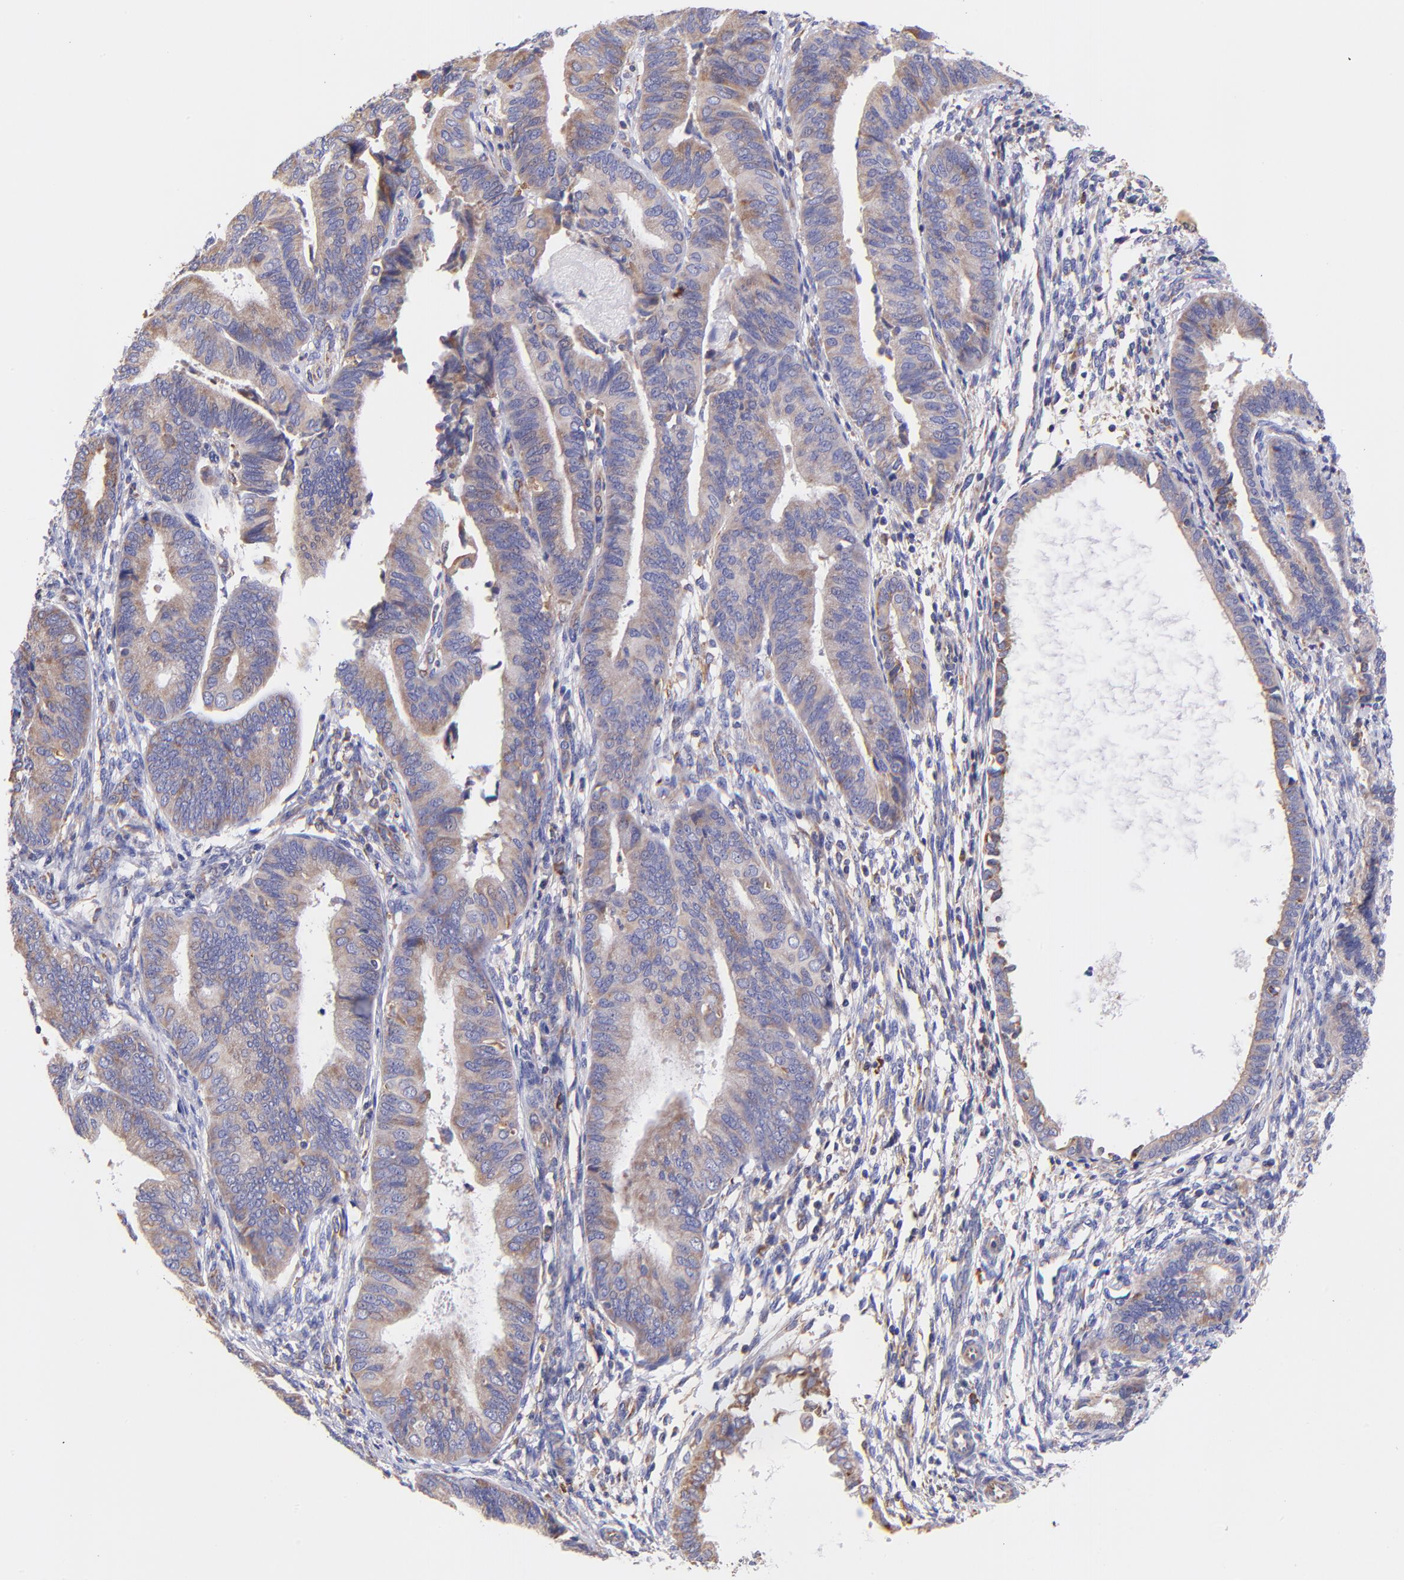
{"staining": {"intensity": "weak", "quantity": ">75%", "location": "cytoplasmic/membranous"}, "tissue": "endometrial cancer", "cell_type": "Tumor cells", "image_type": "cancer", "snomed": [{"axis": "morphology", "description": "Adenocarcinoma, NOS"}, {"axis": "topography", "description": "Endometrium"}], "caption": "Endometrial adenocarcinoma tissue exhibits weak cytoplasmic/membranous expression in approximately >75% of tumor cells, visualized by immunohistochemistry.", "gene": "PREX1", "patient": {"sex": "female", "age": 63}}